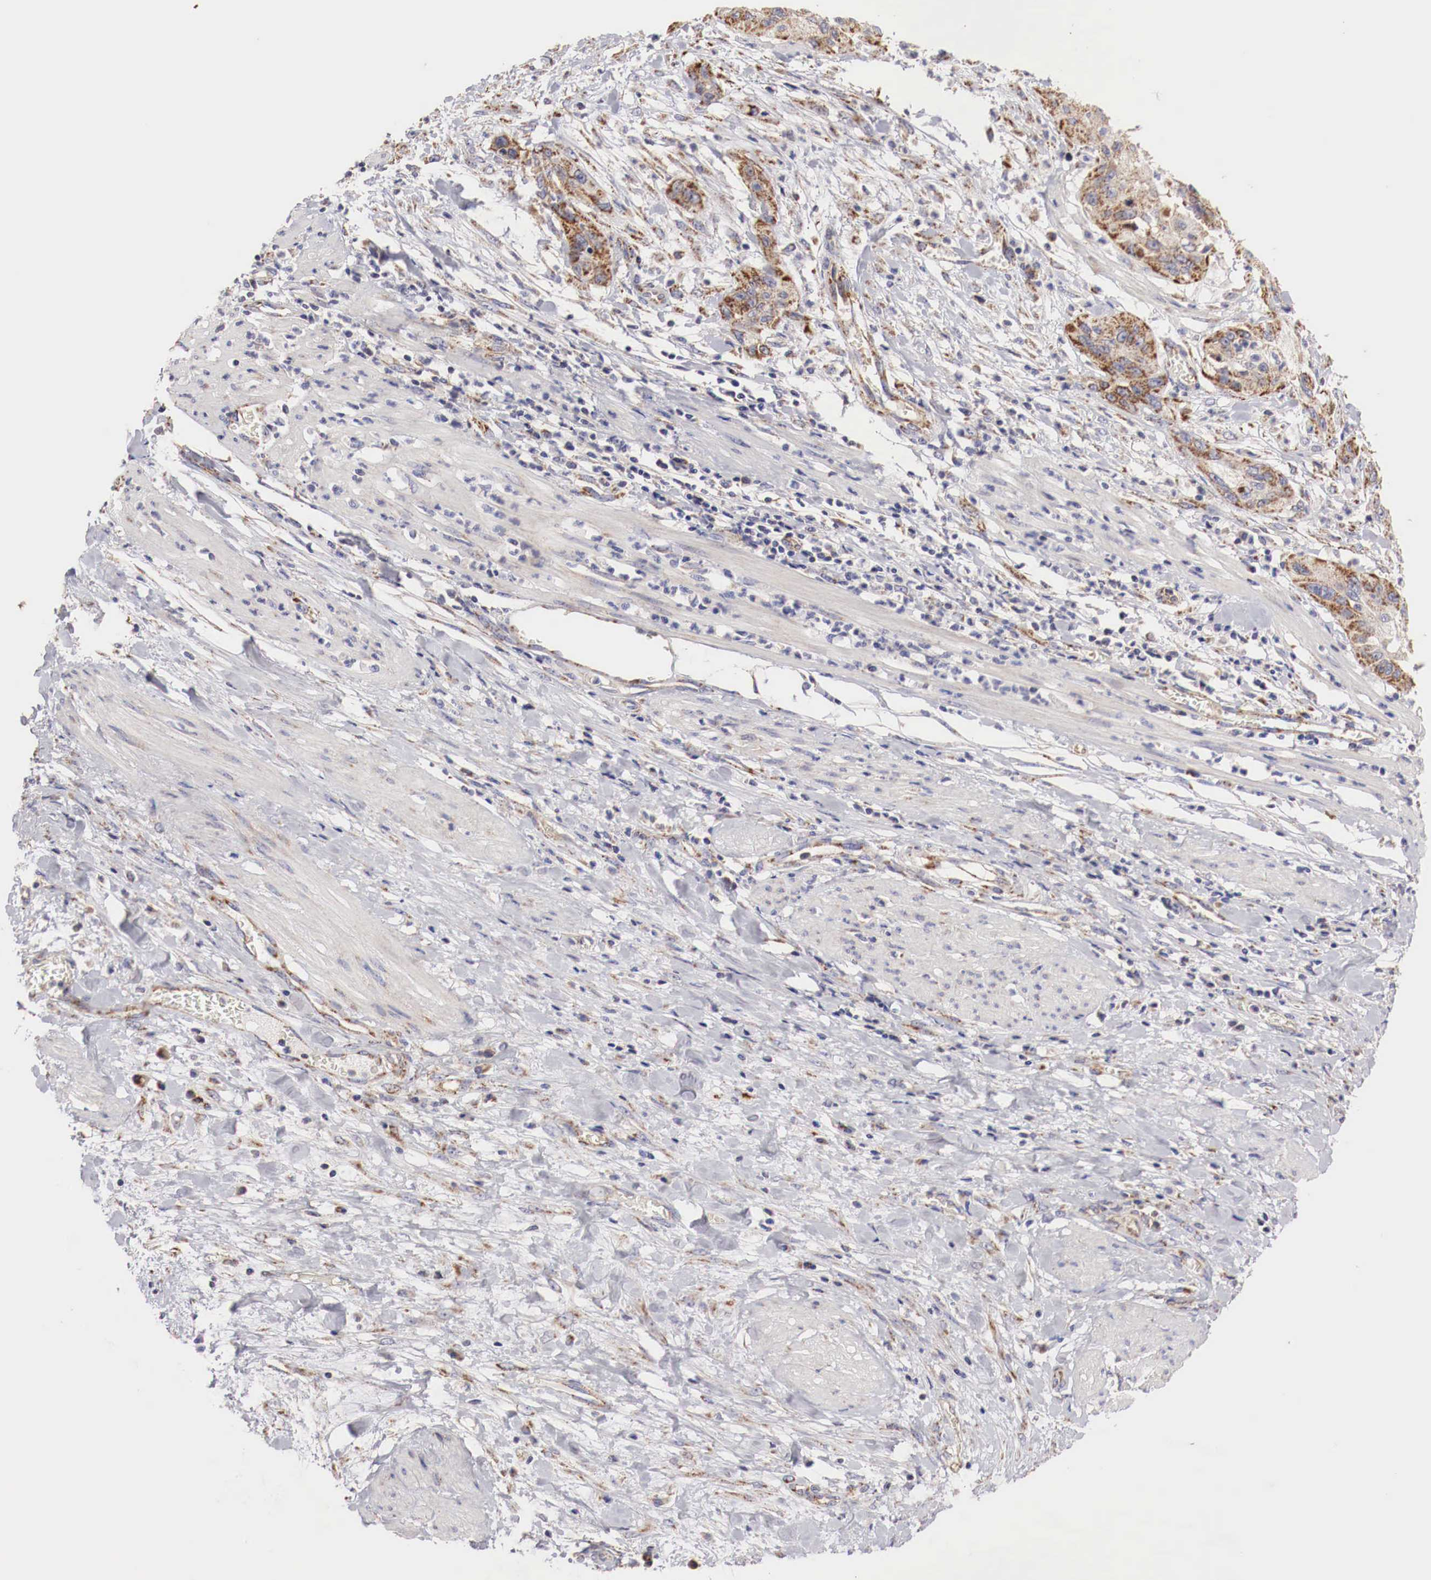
{"staining": {"intensity": "strong", "quantity": ">75%", "location": "cytoplasmic/membranous"}, "tissue": "cervical cancer", "cell_type": "Tumor cells", "image_type": "cancer", "snomed": [{"axis": "morphology", "description": "Squamous cell carcinoma, NOS"}, {"axis": "topography", "description": "Cervix"}], "caption": "Brown immunohistochemical staining in human cervical cancer (squamous cell carcinoma) demonstrates strong cytoplasmic/membranous positivity in approximately >75% of tumor cells.", "gene": "XPNPEP3", "patient": {"sex": "female", "age": 41}}